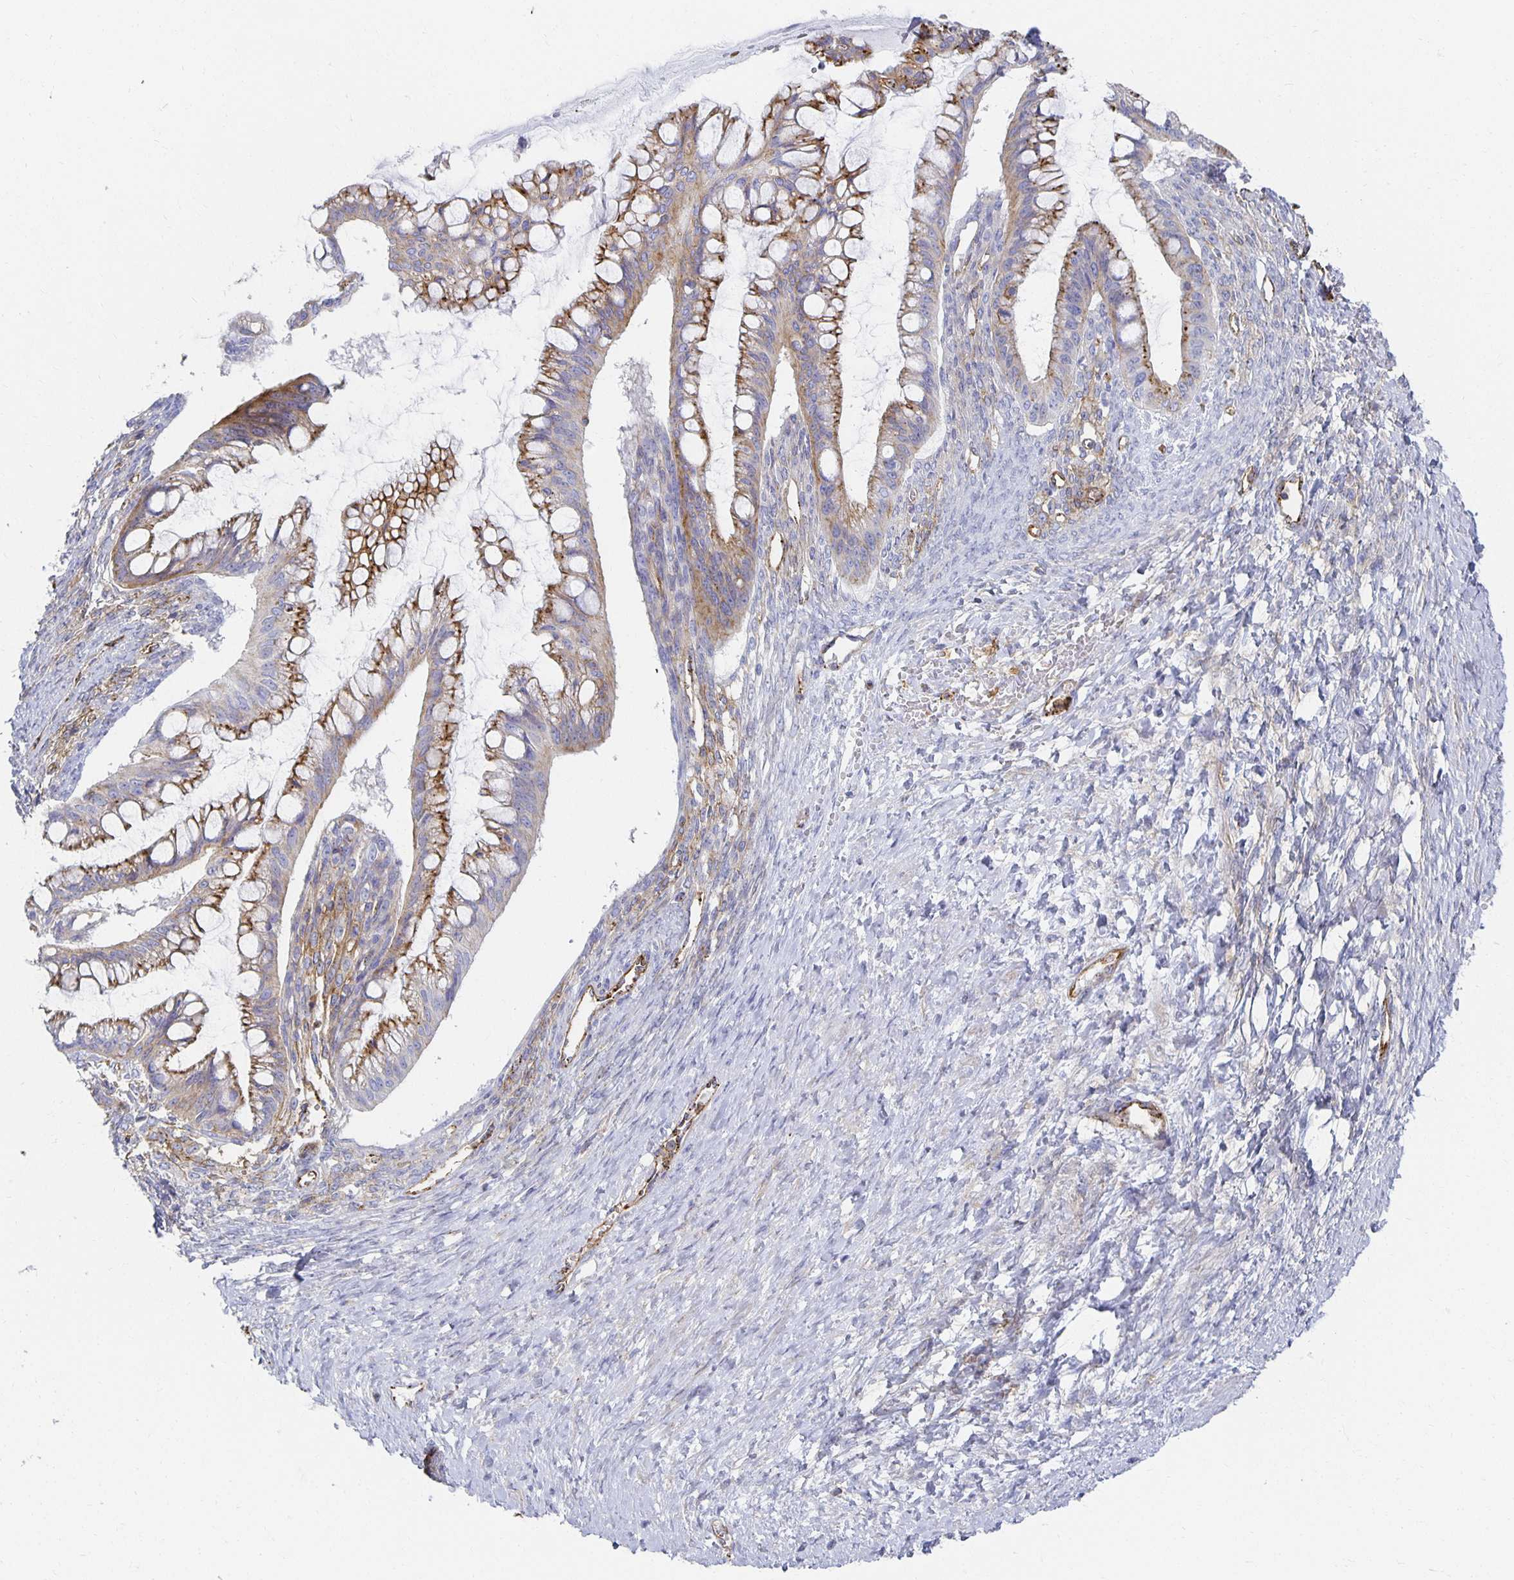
{"staining": {"intensity": "moderate", "quantity": "25%-75%", "location": "cytoplasmic/membranous"}, "tissue": "ovarian cancer", "cell_type": "Tumor cells", "image_type": "cancer", "snomed": [{"axis": "morphology", "description": "Cystadenocarcinoma, mucinous, NOS"}, {"axis": "topography", "description": "Ovary"}], "caption": "Immunohistochemical staining of ovarian cancer exhibits medium levels of moderate cytoplasmic/membranous protein staining in approximately 25%-75% of tumor cells.", "gene": "TAAR1", "patient": {"sex": "female", "age": 73}}